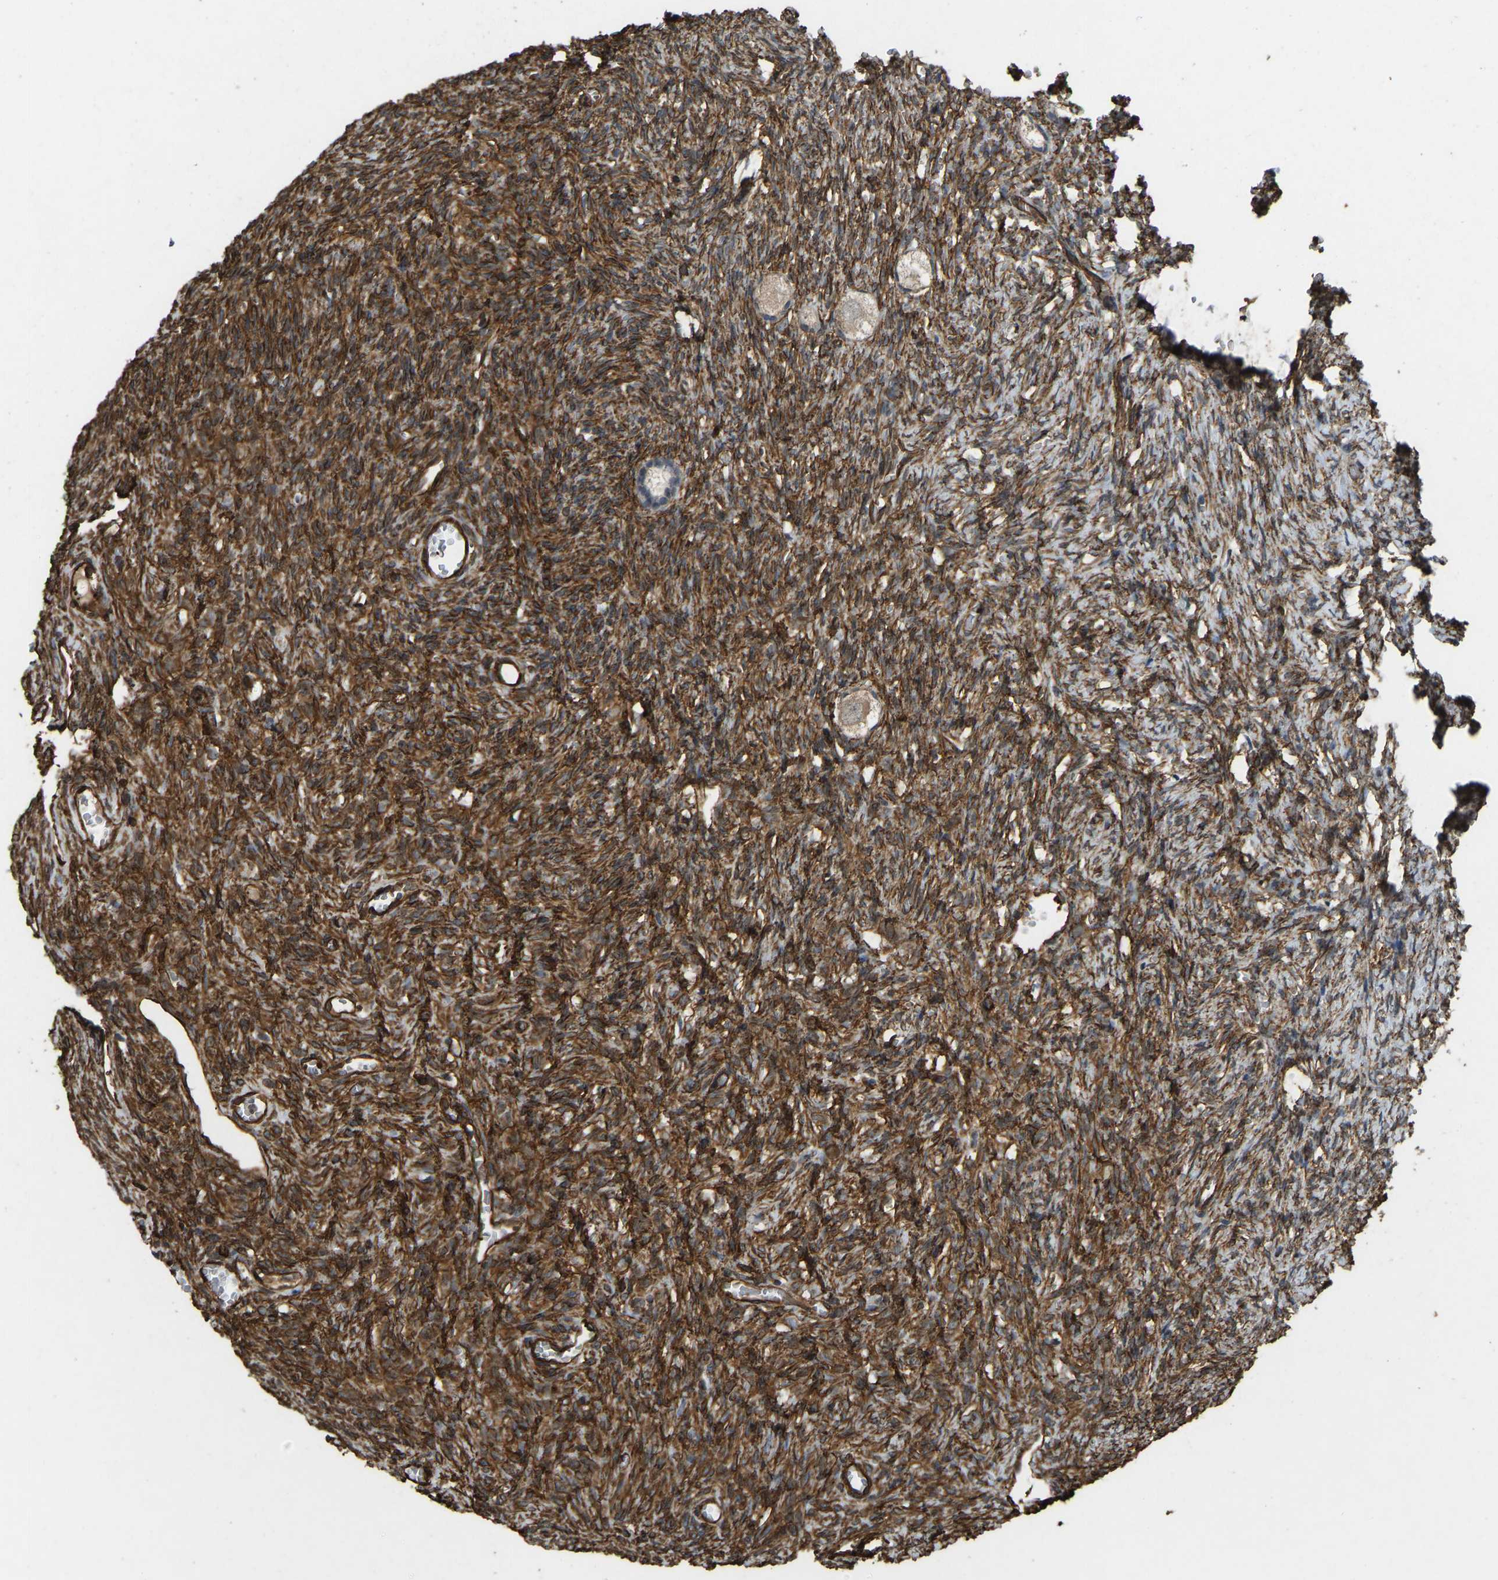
{"staining": {"intensity": "moderate", "quantity": ">75%", "location": "cytoplasmic/membranous"}, "tissue": "ovary", "cell_type": "Follicle cells", "image_type": "normal", "snomed": [{"axis": "morphology", "description": "Normal tissue, NOS"}, {"axis": "topography", "description": "Ovary"}], "caption": "The photomicrograph demonstrates staining of normal ovary, revealing moderate cytoplasmic/membranous protein positivity (brown color) within follicle cells.", "gene": "NMB", "patient": {"sex": "female", "age": 27}}